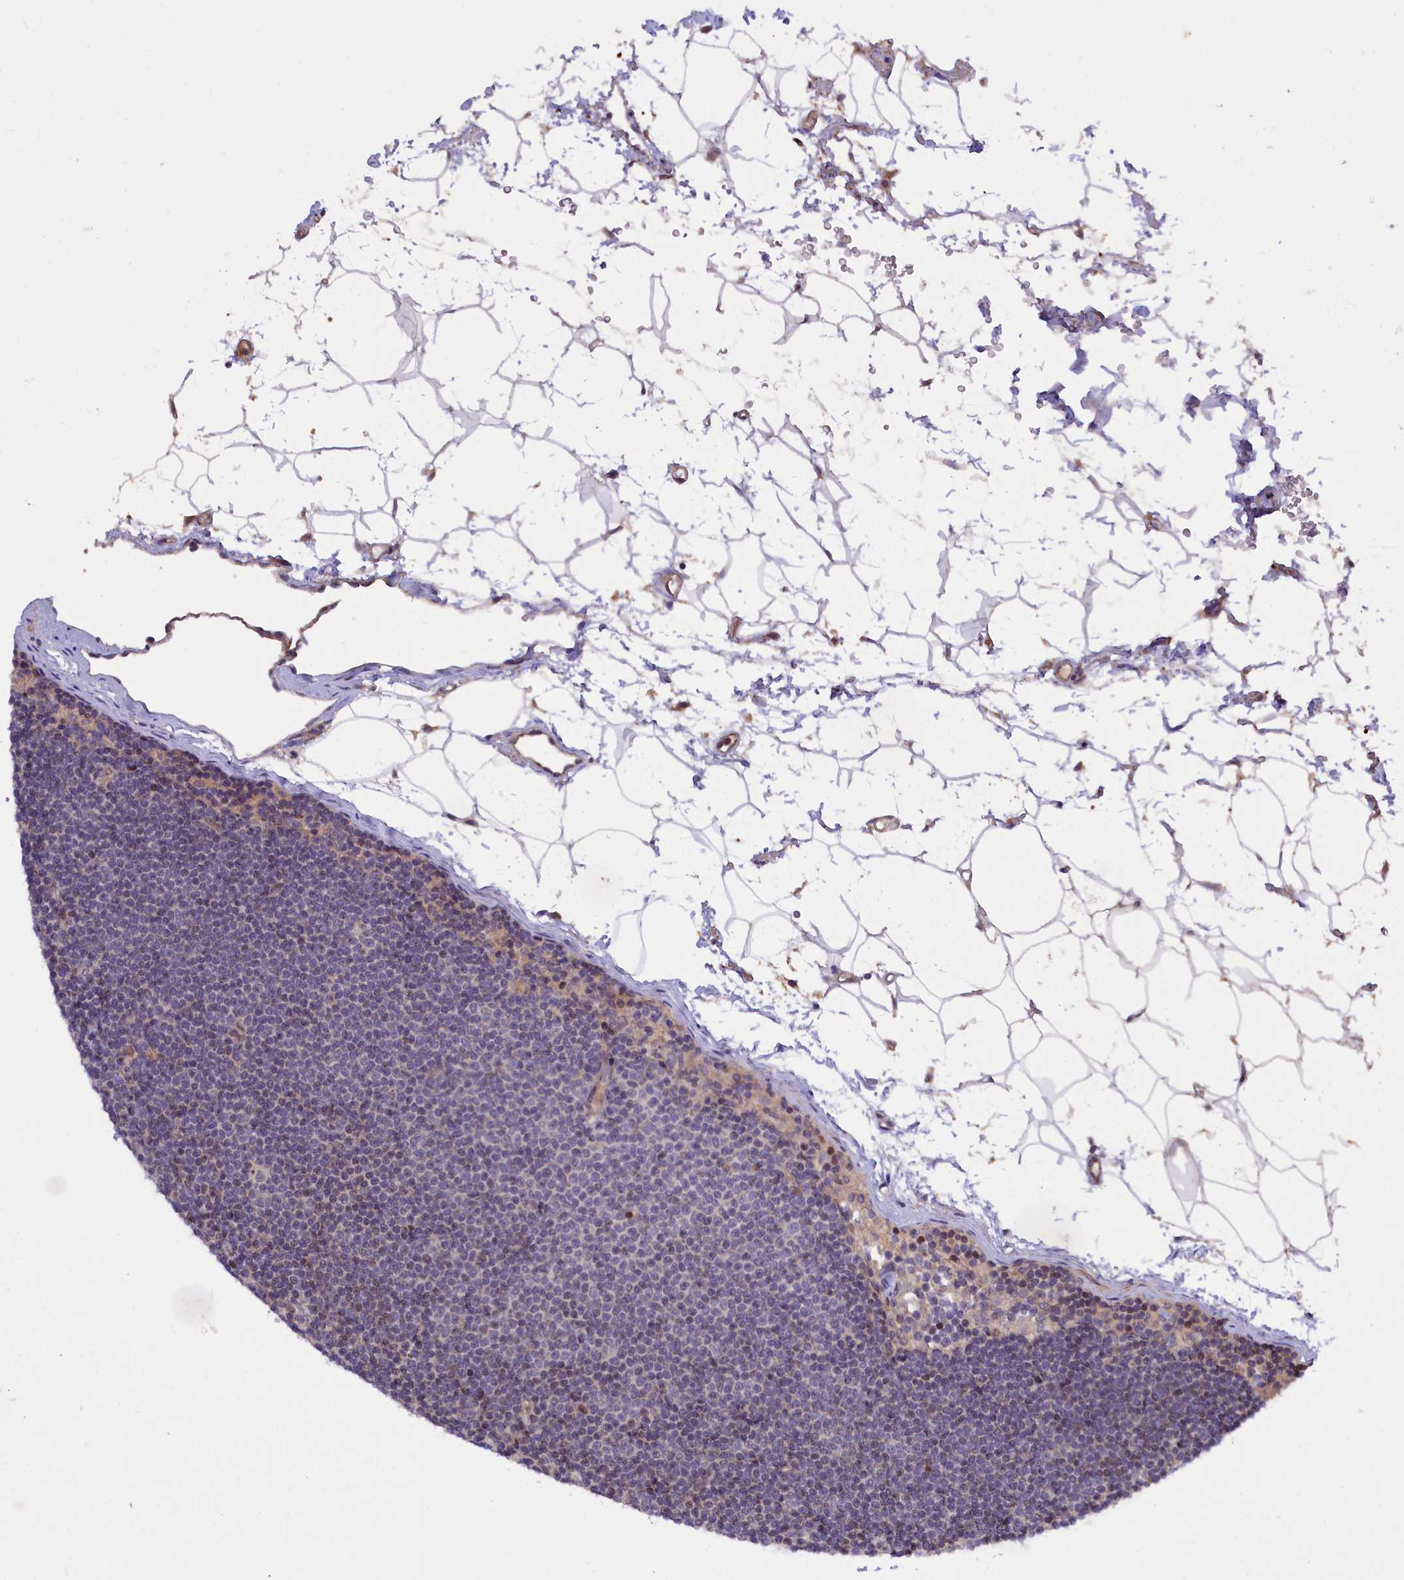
{"staining": {"intensity": "negative", "quantity": "none", "location": "none"}, "tissue": "lymphoma", "cell_type": "Tumor cells", "image_type": "cancer", "snomed": [{"axis": "morphology", "description": "Malignant lymphoma, non-Hodgkin's type, Low grade"}, {"axis": "topography", "description": "Lymph node"}], "caption": "Immunohistochemistry histopathology image of human lymphoma stained for a protein (brown), which reveals no positivity in tumor cells.", "gene": "MAN2C1", "patient": {"sex": "female", "age": 53}}